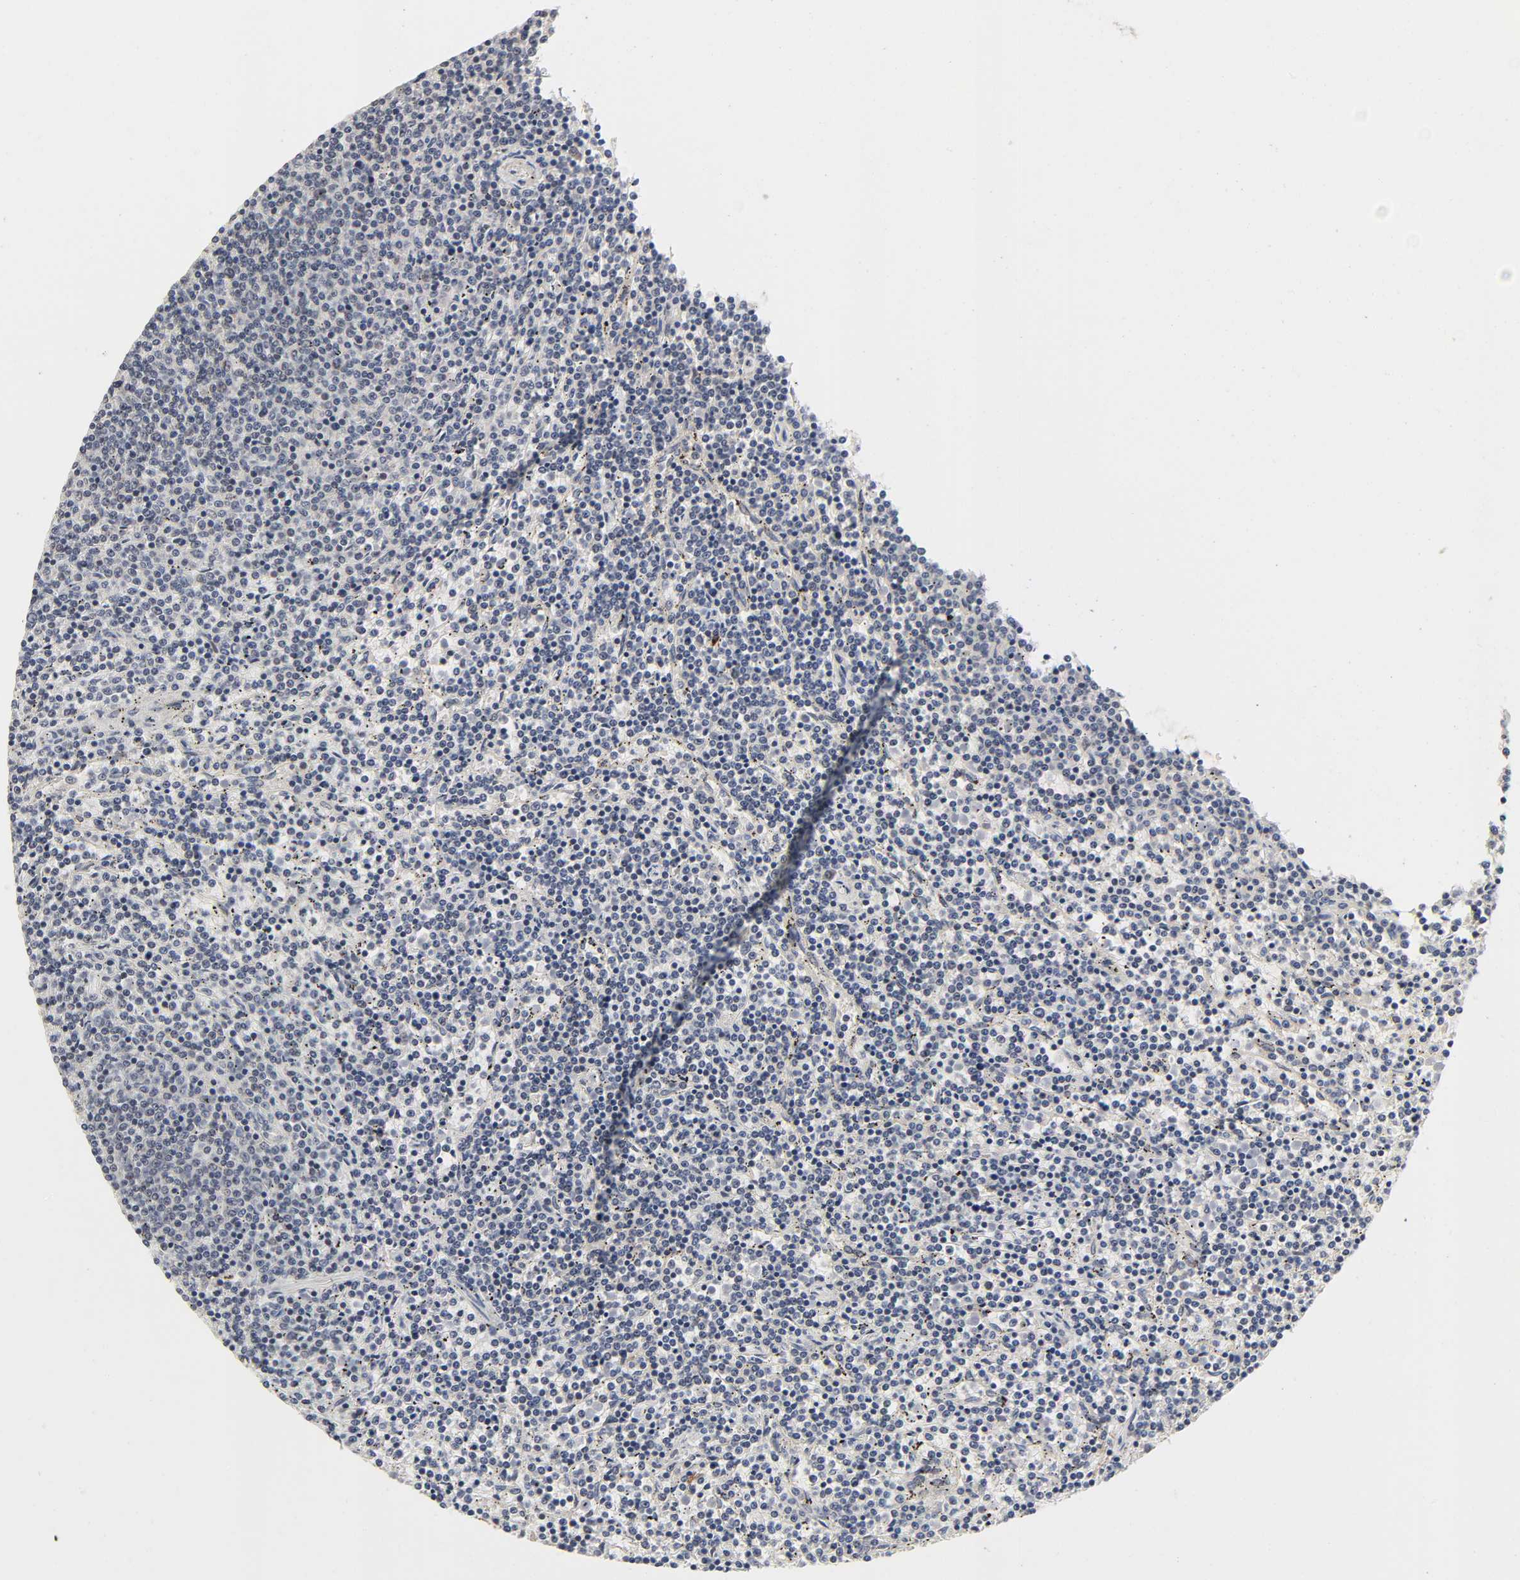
{"staining": {"intensity": "negative", "quantity": "none", "location": "none"}, "tissue": "lymphoma", "cell_type": "Tumor cells", "image_type": "cancer", "snomed": [{"axis": "morphology", "description": "Malignant lymphoma, non-Hodgkin's type, Low grade"}, {"axis": "topography", "description": "Spleen"}], "caption": "IHC photomicrograph of neoplastic tissue: human low-grade malignant lymphoma, non-Hodgkin's type stained with DAB exhibits no significant protein expression in tumor cells. Nuclei are stained in blue.", "gene": "ZKSCAN8", "patient": {"sex": "female", "age": 50}}